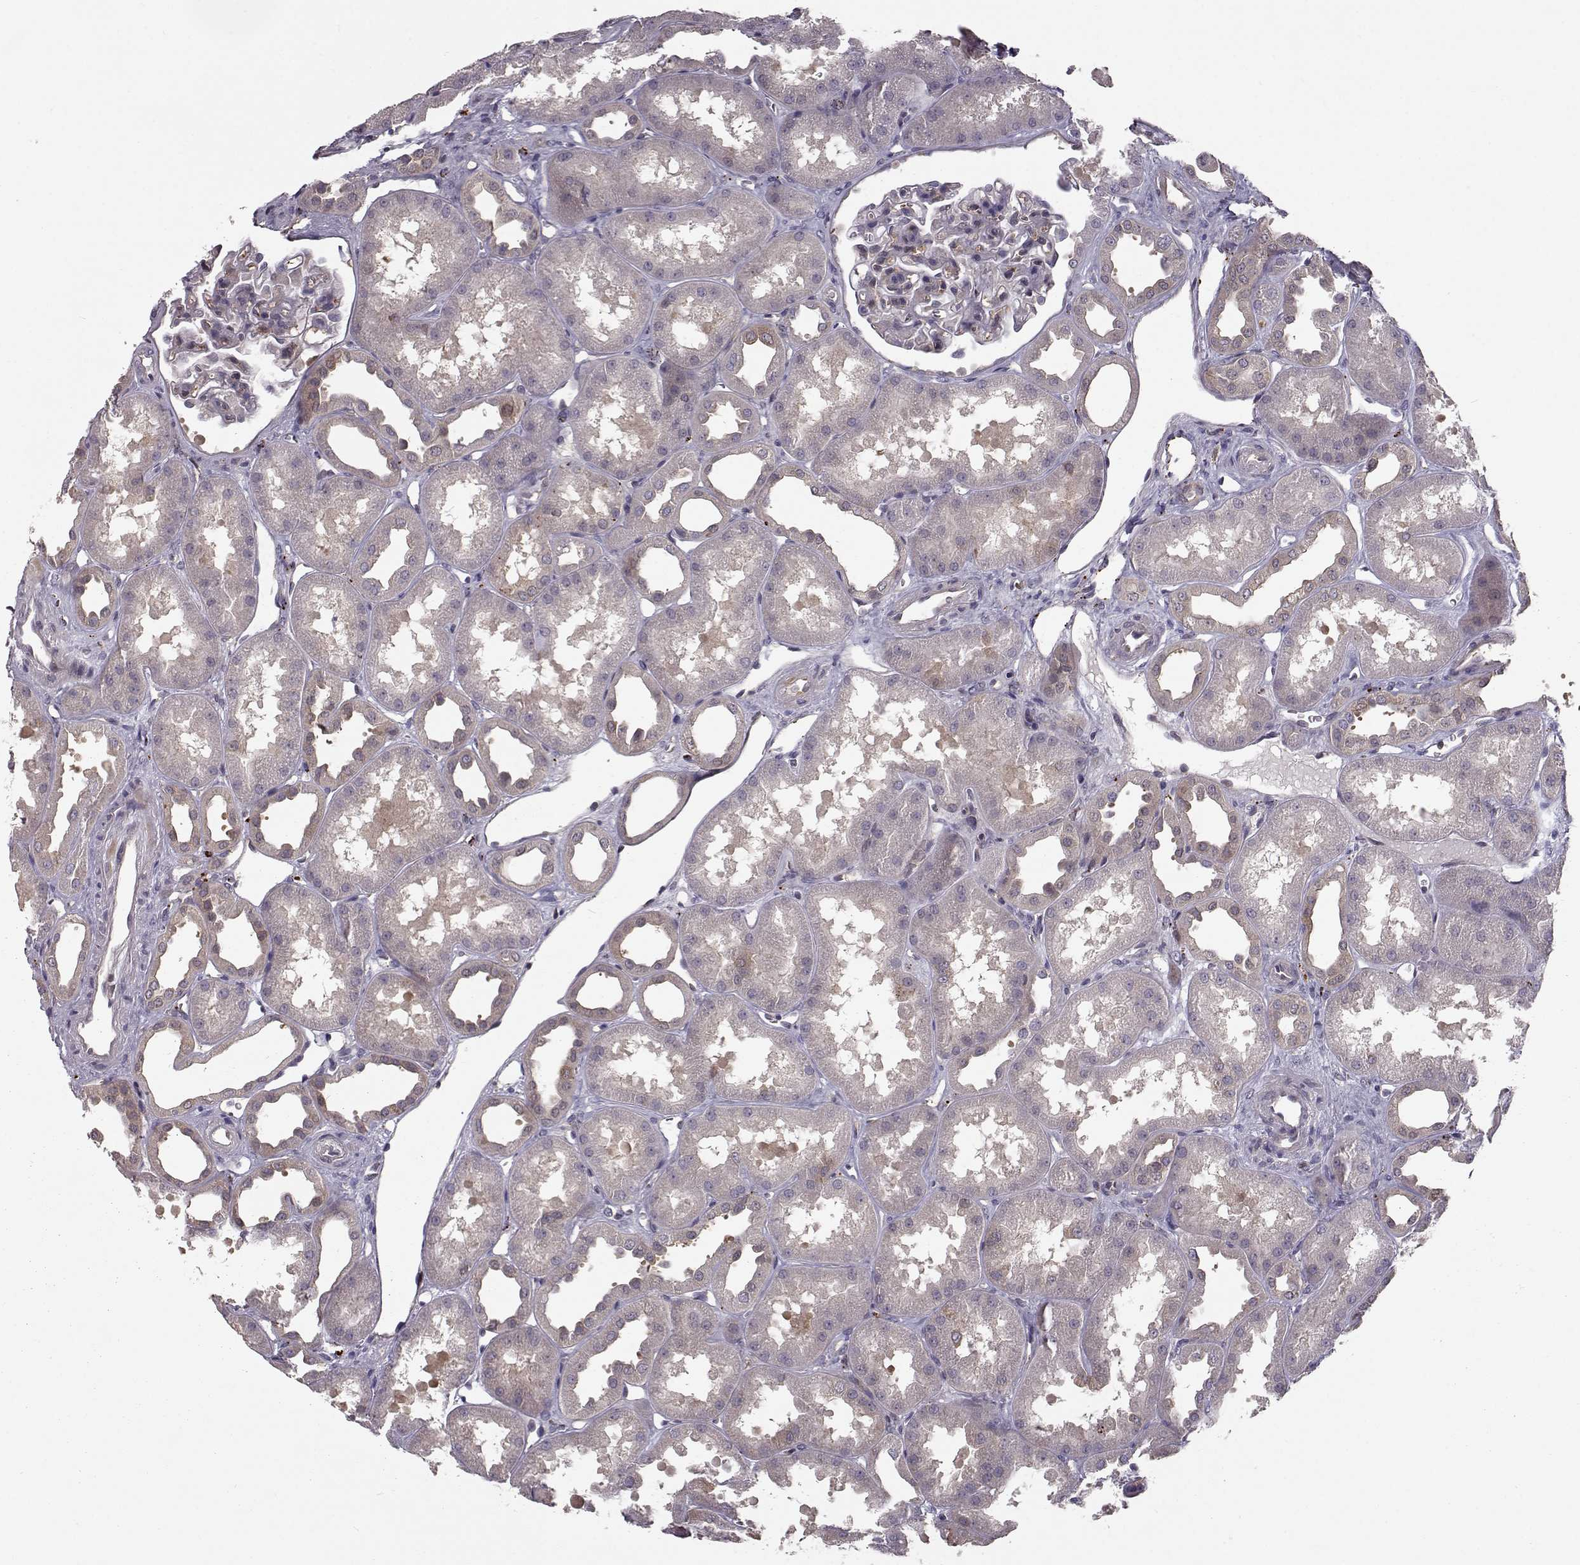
{"staining": {"intensity": "negative", "quantity": "none", "location": "none"}, "tissue": "kidney", "cell_type": "Cells in glomeruli", "image_type": "normal", "snomed": [{"axis": "morphology", "description": "Normal tissue, NOS"}, {"axis": "topography", "description": "Kidney"}], "caption": "The image demonstrates no staining of cells in glomeruli in unremarkable kidney. (DAB (3,3'-diaminobenzidine) immunohistochemistry, high magnification).", "gene": "RANBP1", "patient": {"sex": "male", "age": 61}}